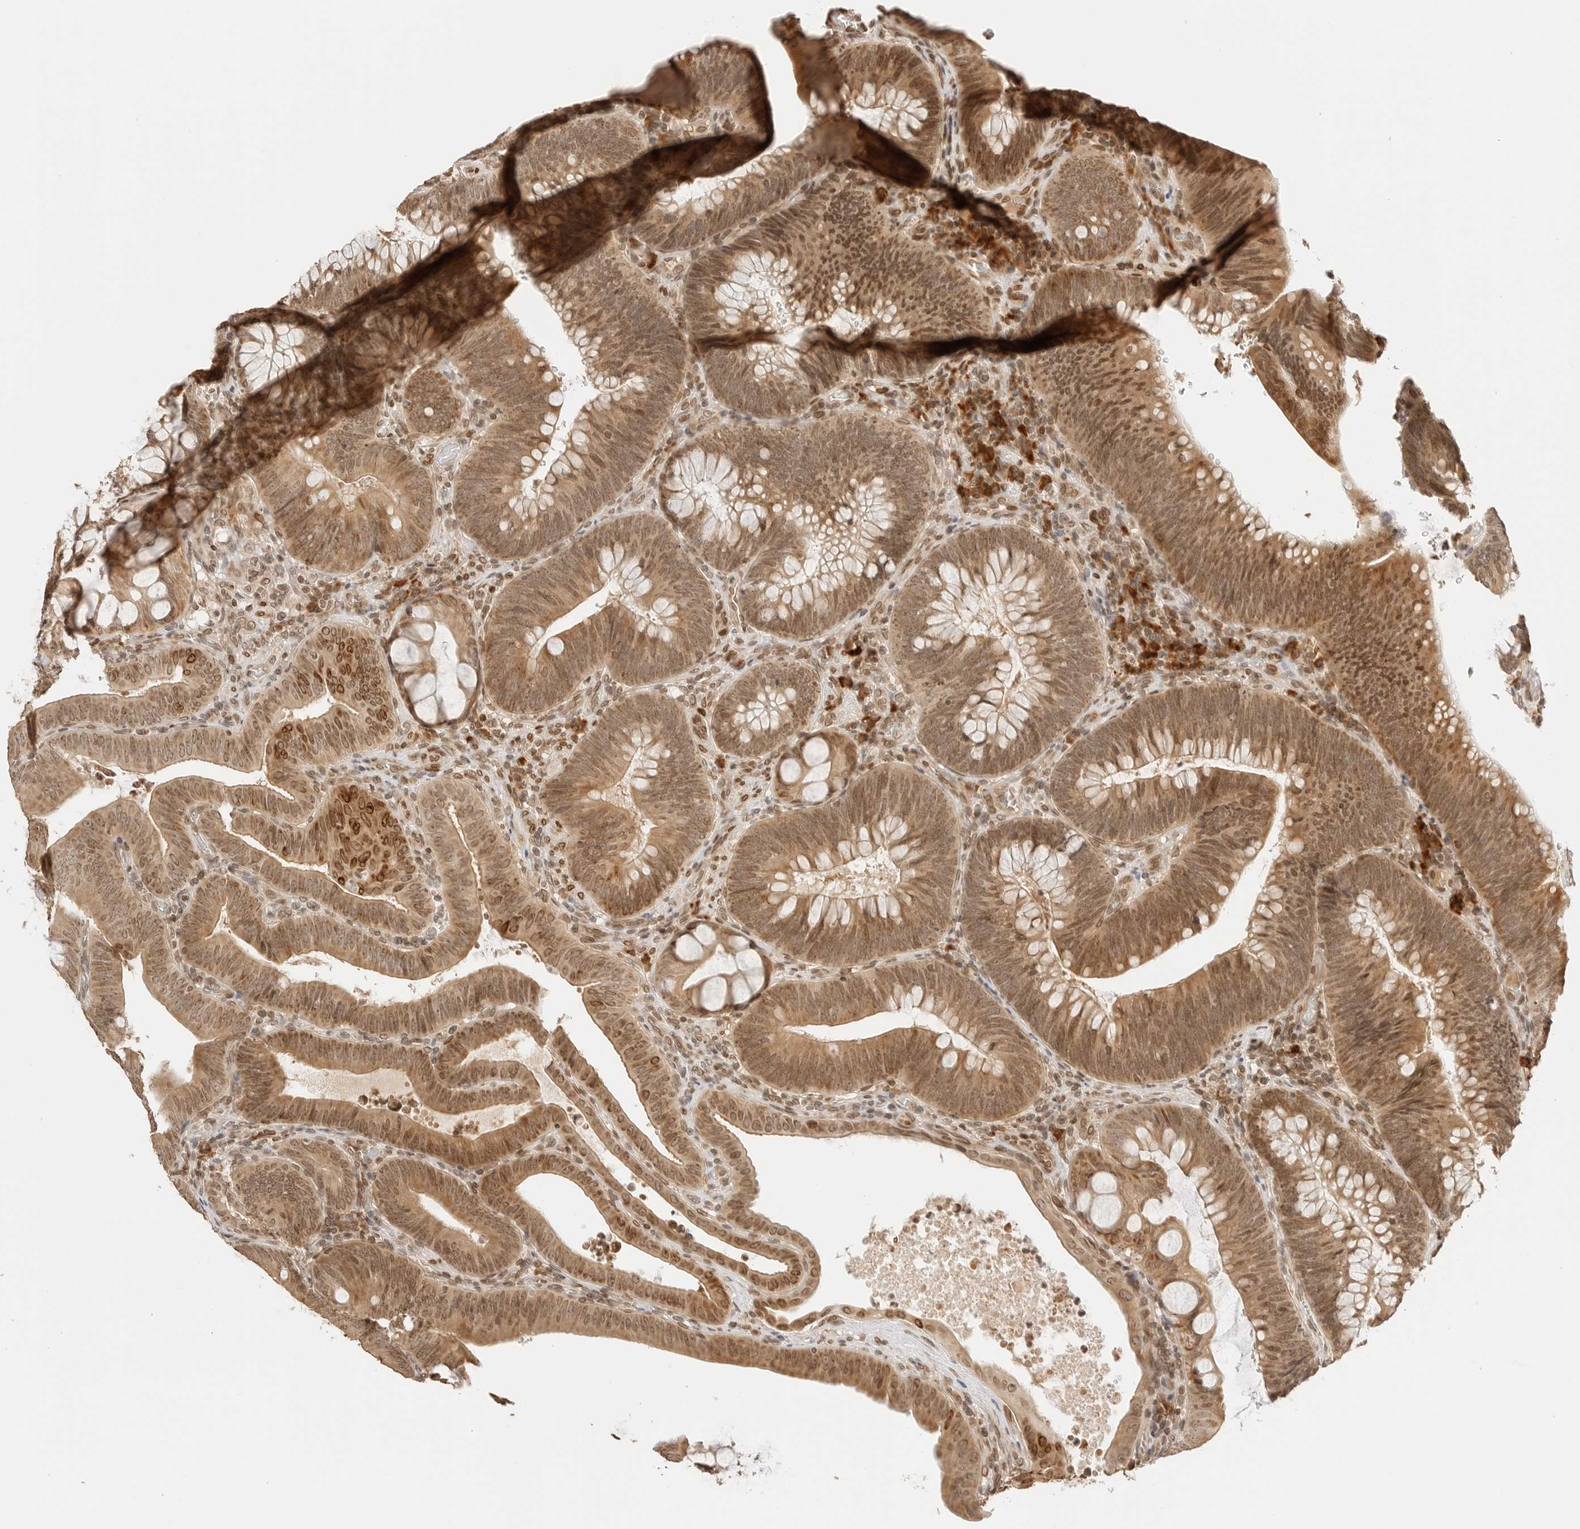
{"staining": {"intensity": "moderate", "quantity": ">75%", "location": "cytoplasmic/membranous,nuclear"}, "tissue": "colorectal cancer", "cell_type": "Tumor cells", "image_type": "cancer", "snomed": [{"axis": "morphology", "description": "Normal tissue, NOS"}, {"axis": "topography", "description": "Colon"}], "caption": "IHC of colorectal cancer shows medium levels of moderate cytoplasmic/membranous and nuclear positivity in about >75% of tumor cells.", "gene": "POLH", "patient": {"sex": "female", "age": 82}}